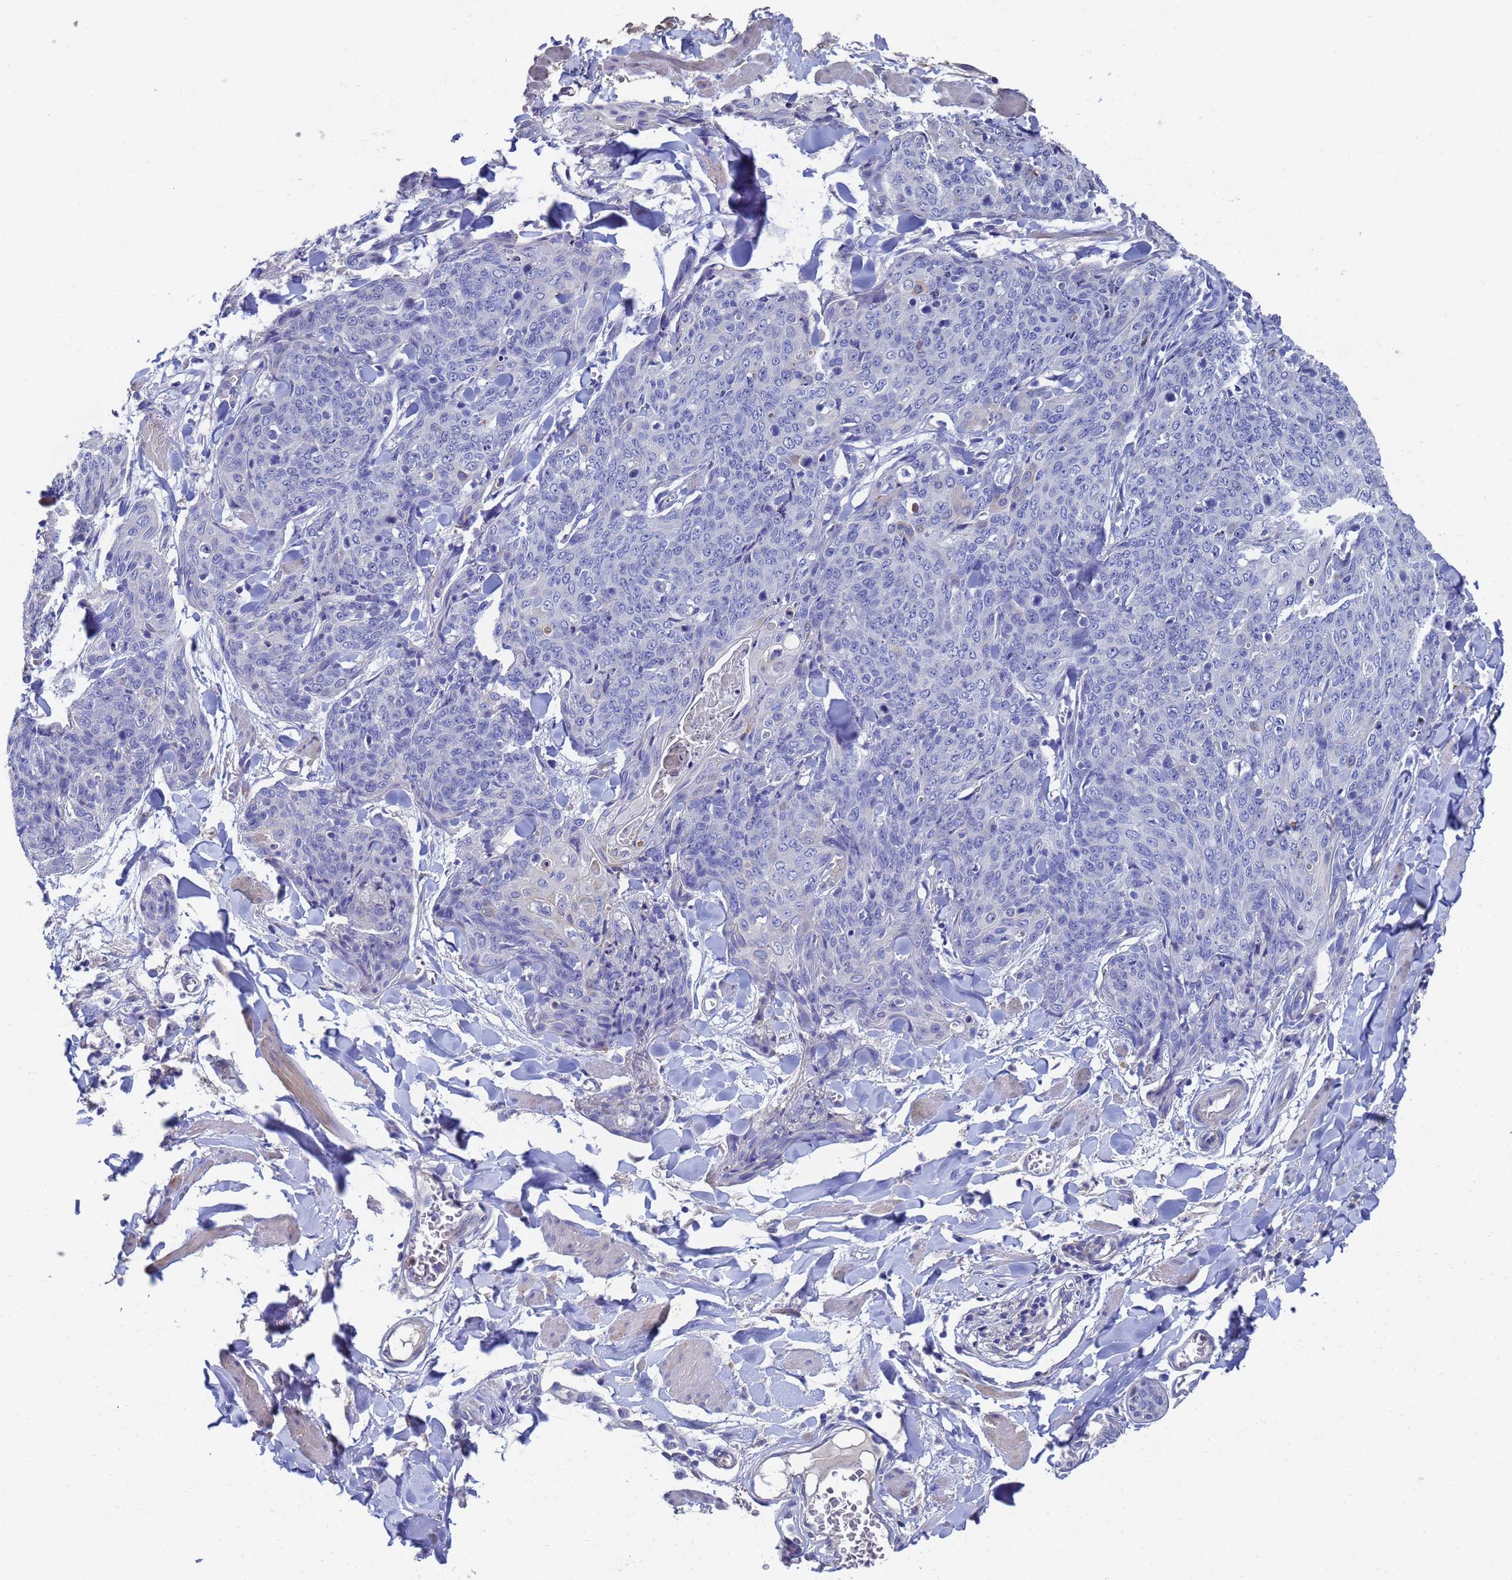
{"staining": {"intensity": "negative", "quantity": "none", "location": "none"}, "tissue": "skin cancer", "cell_type": "Tumor cells", "image_type": "cancer", "snomed": [{"axis": "morphology", "description": "Squamous cell carcinoma, NOS"}, {"axis": "topography", "description": "Skin"}, {"axis": "topography", "description": "Vulva"}], "caption": "High magnification brightfield microscopy of skin squamous cell carcinoma stained with DAB (brown) and counterstained with hematoxylin (blue): tumor cells show no significant expression.", "gene": "LBX2", "patient": {"sex": "female", "age": 85}}